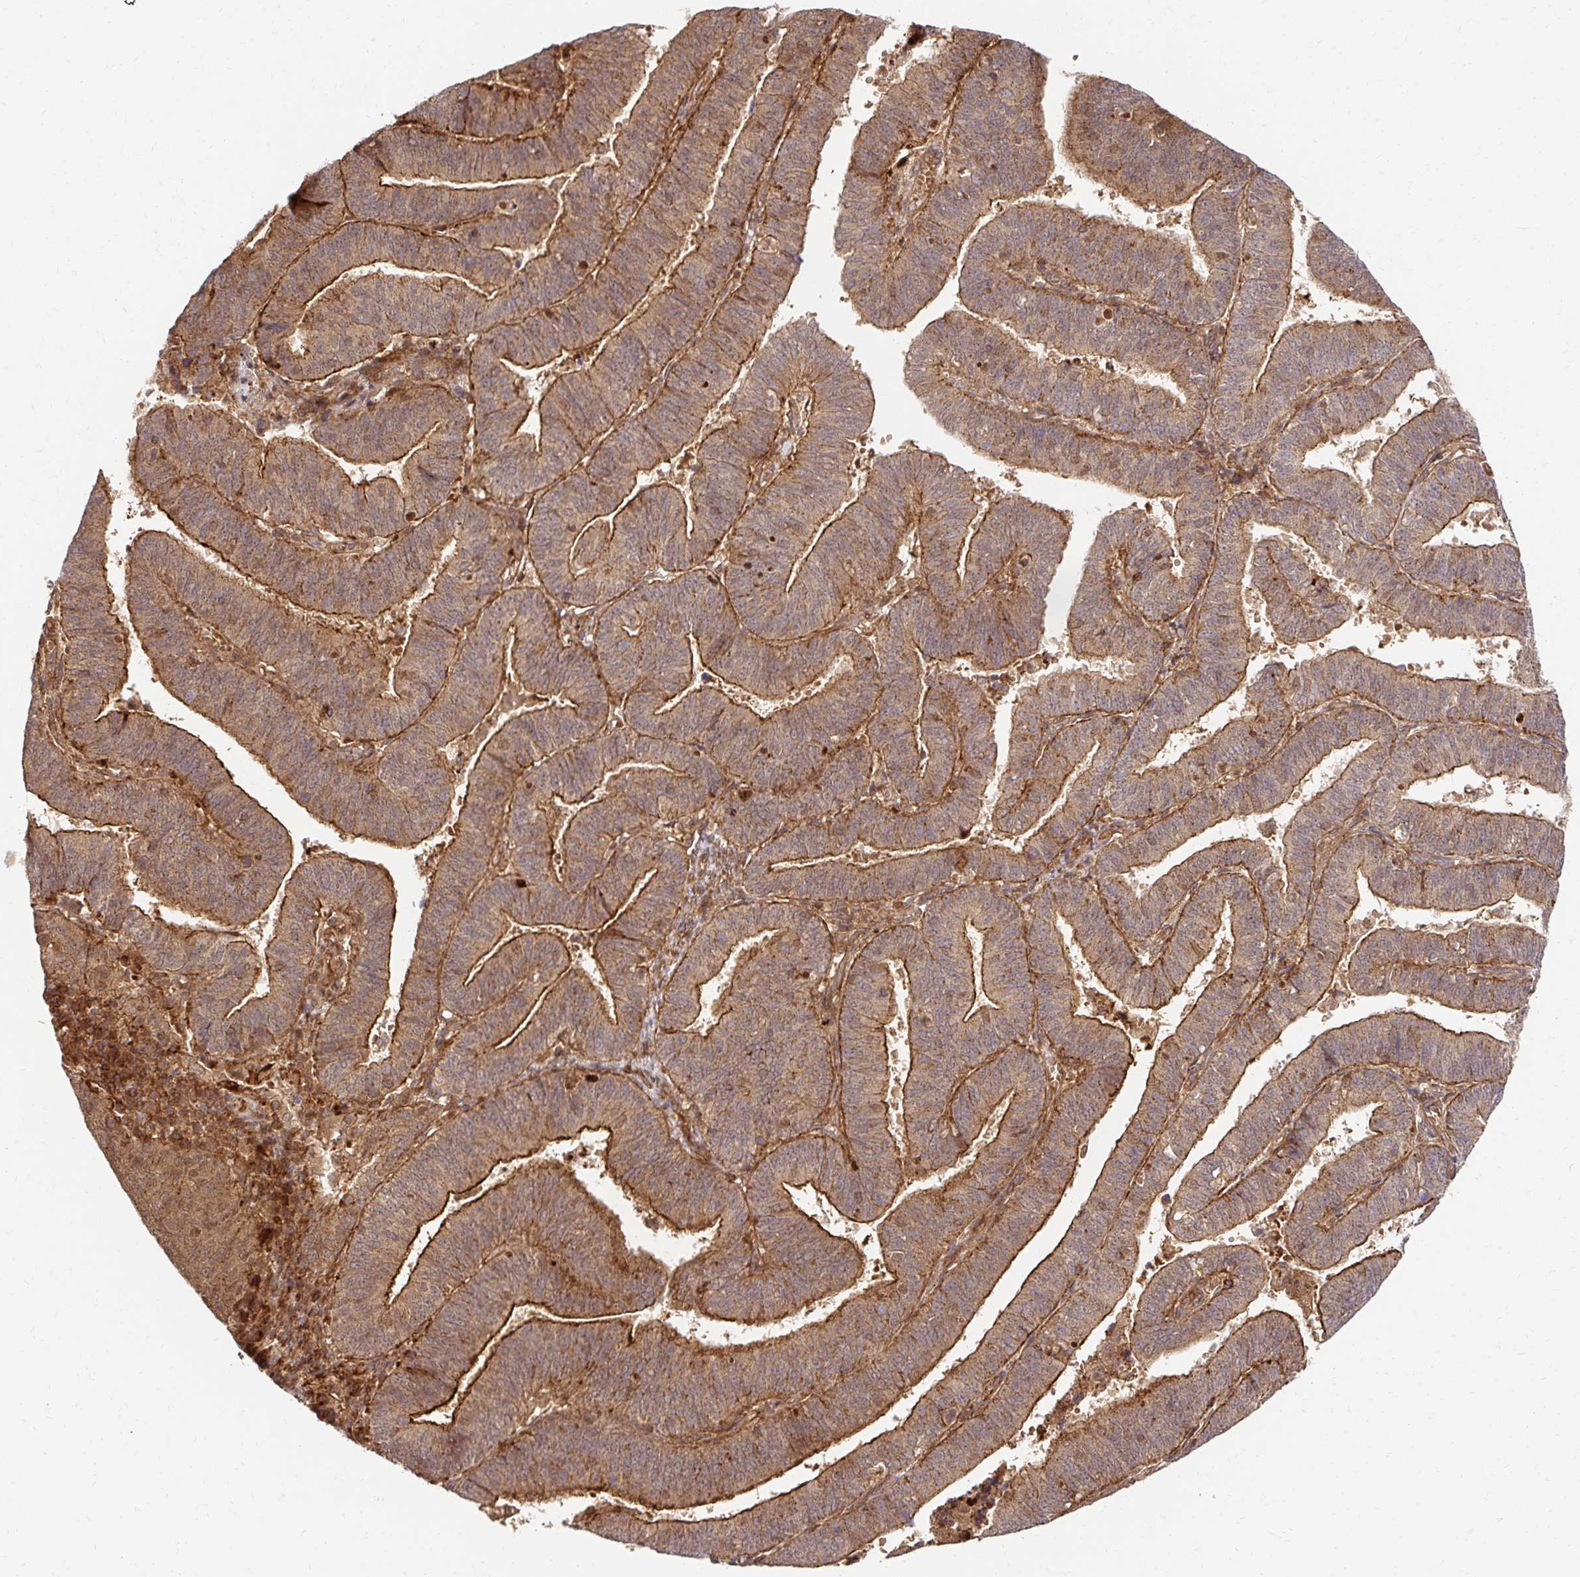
{"staining": {"intensity": "moderate", "quantity": ">75%", "location": "cytoplasmic/membranous"}, "tissue": "endometrial cancer", "cell_type": "Tumor cells", "image_type": "cancer", "snomed": [{"axis": "morphology", "description": "Adenocarcinoma, NOS"}, {"axis": "topography", "description": "Endometrium"}], "caption": "The image reveals immunohistochemical staining of endometrial adenocarcinoma. There is moderate cytoplasmic/membranous positivity is seen in approximately >75% of tumor cells.", "gene": "PSMA4", "patient": {"sex": "female", "age": 82}}